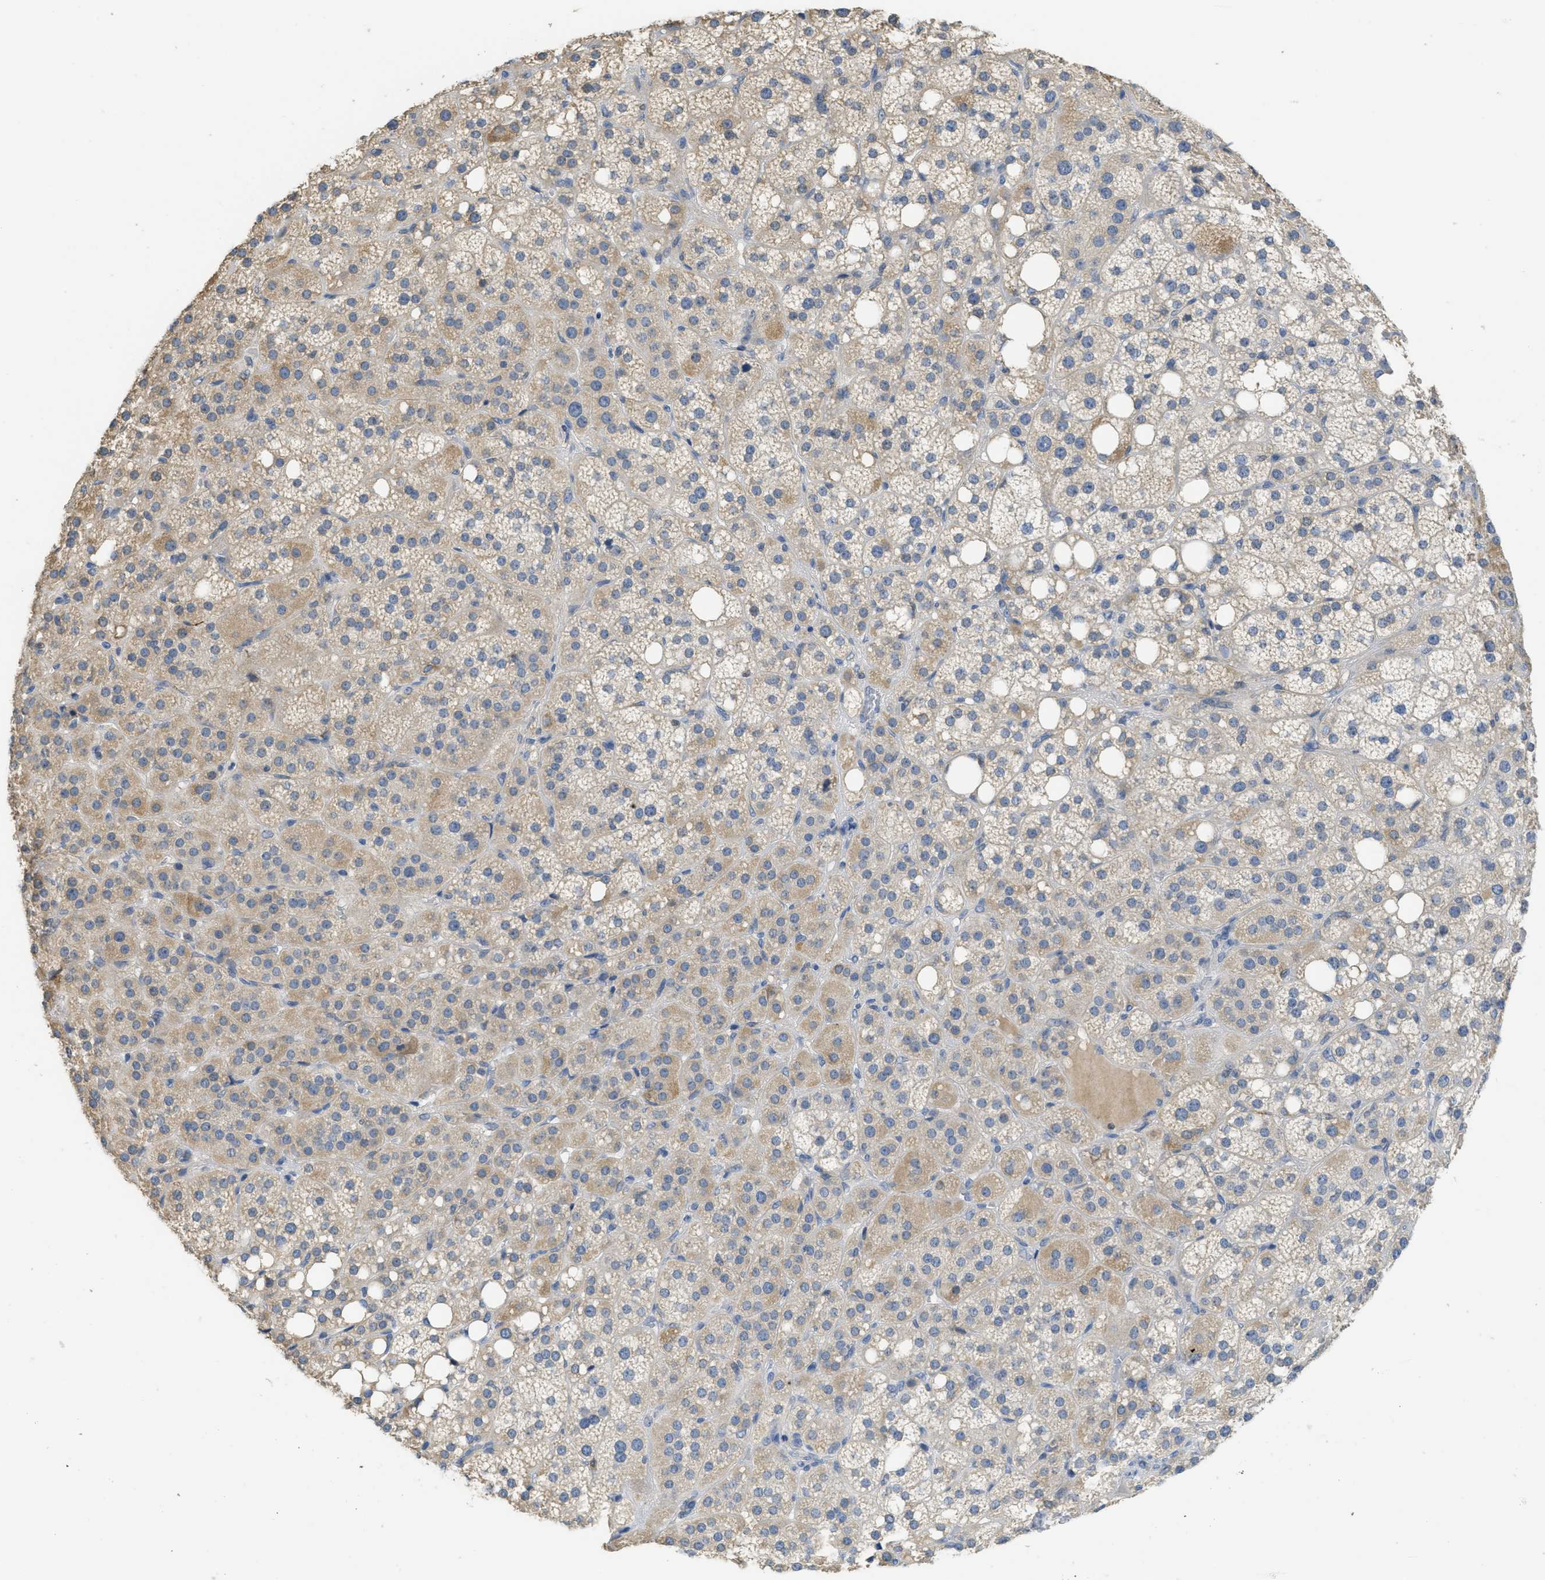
{"staining": {"intensity": "weak", "quantity": ">75%", "location": "cytoplasmic/membranous"}, "tissue": "adrenal gland", "cell_type": "Glandular cells", "image_type": "normal", "snomed": [{"axis": "morphology", "description": "Normal tissue, NOS"}, {"axis": "topography", "description": "Adrenal gland"}], "caption": "The photomicrograph demonstrates immunohistochemical staining of benign adrenal gland. There is weak cytoplasmic/membranous positivity is present in approximately >75% of glandular cells.", "gene": "SFXN2", "patient": {"sex": "female", "age": 59}}